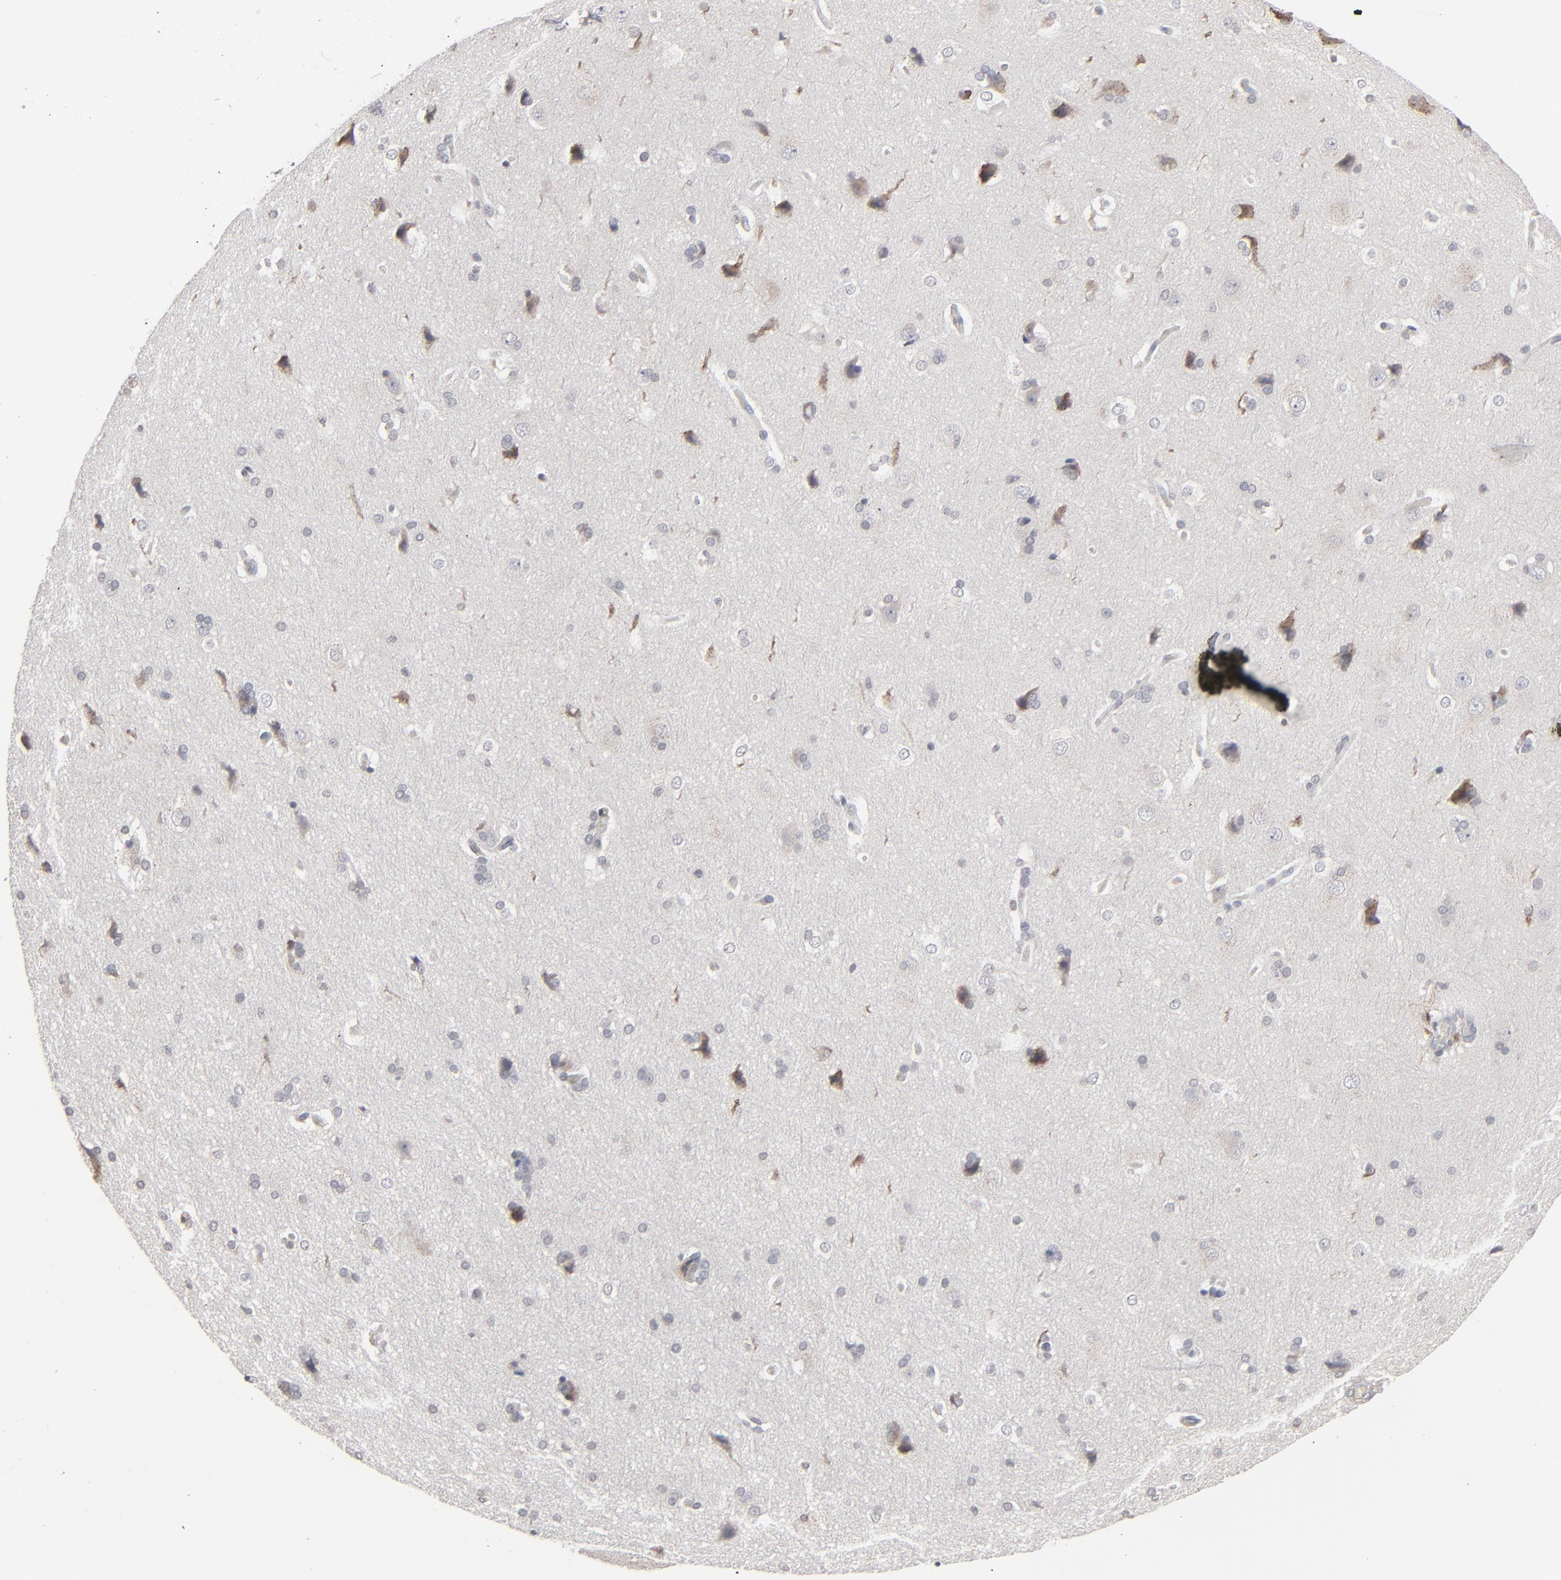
{"staining": {"intensity": "negative", "quantity": "none", "location": "none"}, "tissue": "cerebral cortex", "cell_type": "Endothelial cells", "image_type": "normal", "snomed": [{"axis": "morphology", "description": "Normal tissue, NOS"}, {"axis": "topography", "description": "Cerebral cortex"}], "caption": "DAB immunohistochemical staining of normal human cerebral cortex displays no significant positivity in endothelial cells. (DAB (3,3'-diaminobenzidine) IHC visualized using brightfield microscopy, high magnification).", "gene": "STAT4", "patient": {"sex": "female", "age": 45}}